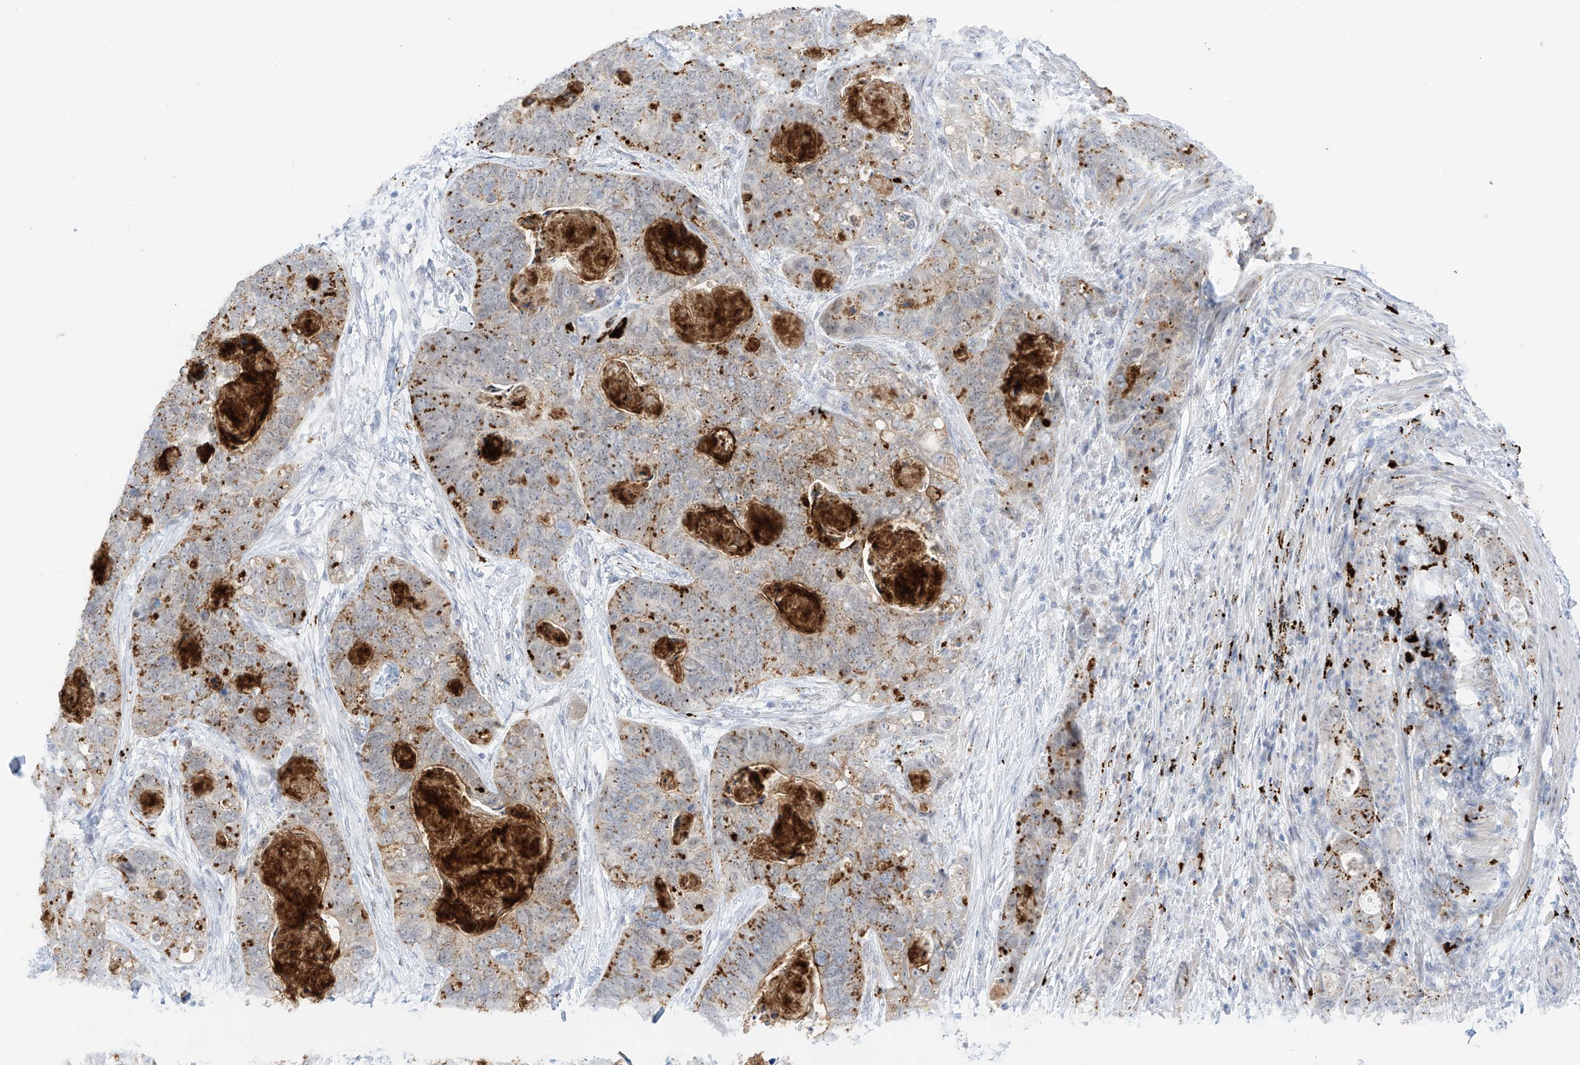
{"staining": {"intensity": "moderate", "quantity": ">75%", "location": "cytoplasmic/membranous"}, "tissue": "stomach cancer", "cell_type": "Tumor cells", "image_type": "cancer", "snomed": [{"axis": "morphology", "description": "Adenocarcinoma, NOS"}, {"axis": "topography", "description": "Stomach"}], "caption": "Protein positivity by immunohistochemistry (IHC) demonstrates moderate cytoplasmic/membranous staining in approximately >75% of tumor cells in stomach adenocarcinoma. The protein of interest is shown in brown color, while the nuclei are stained blue.", "gene": "PSPH", "patient": {"sex": "female", "age": 89}}